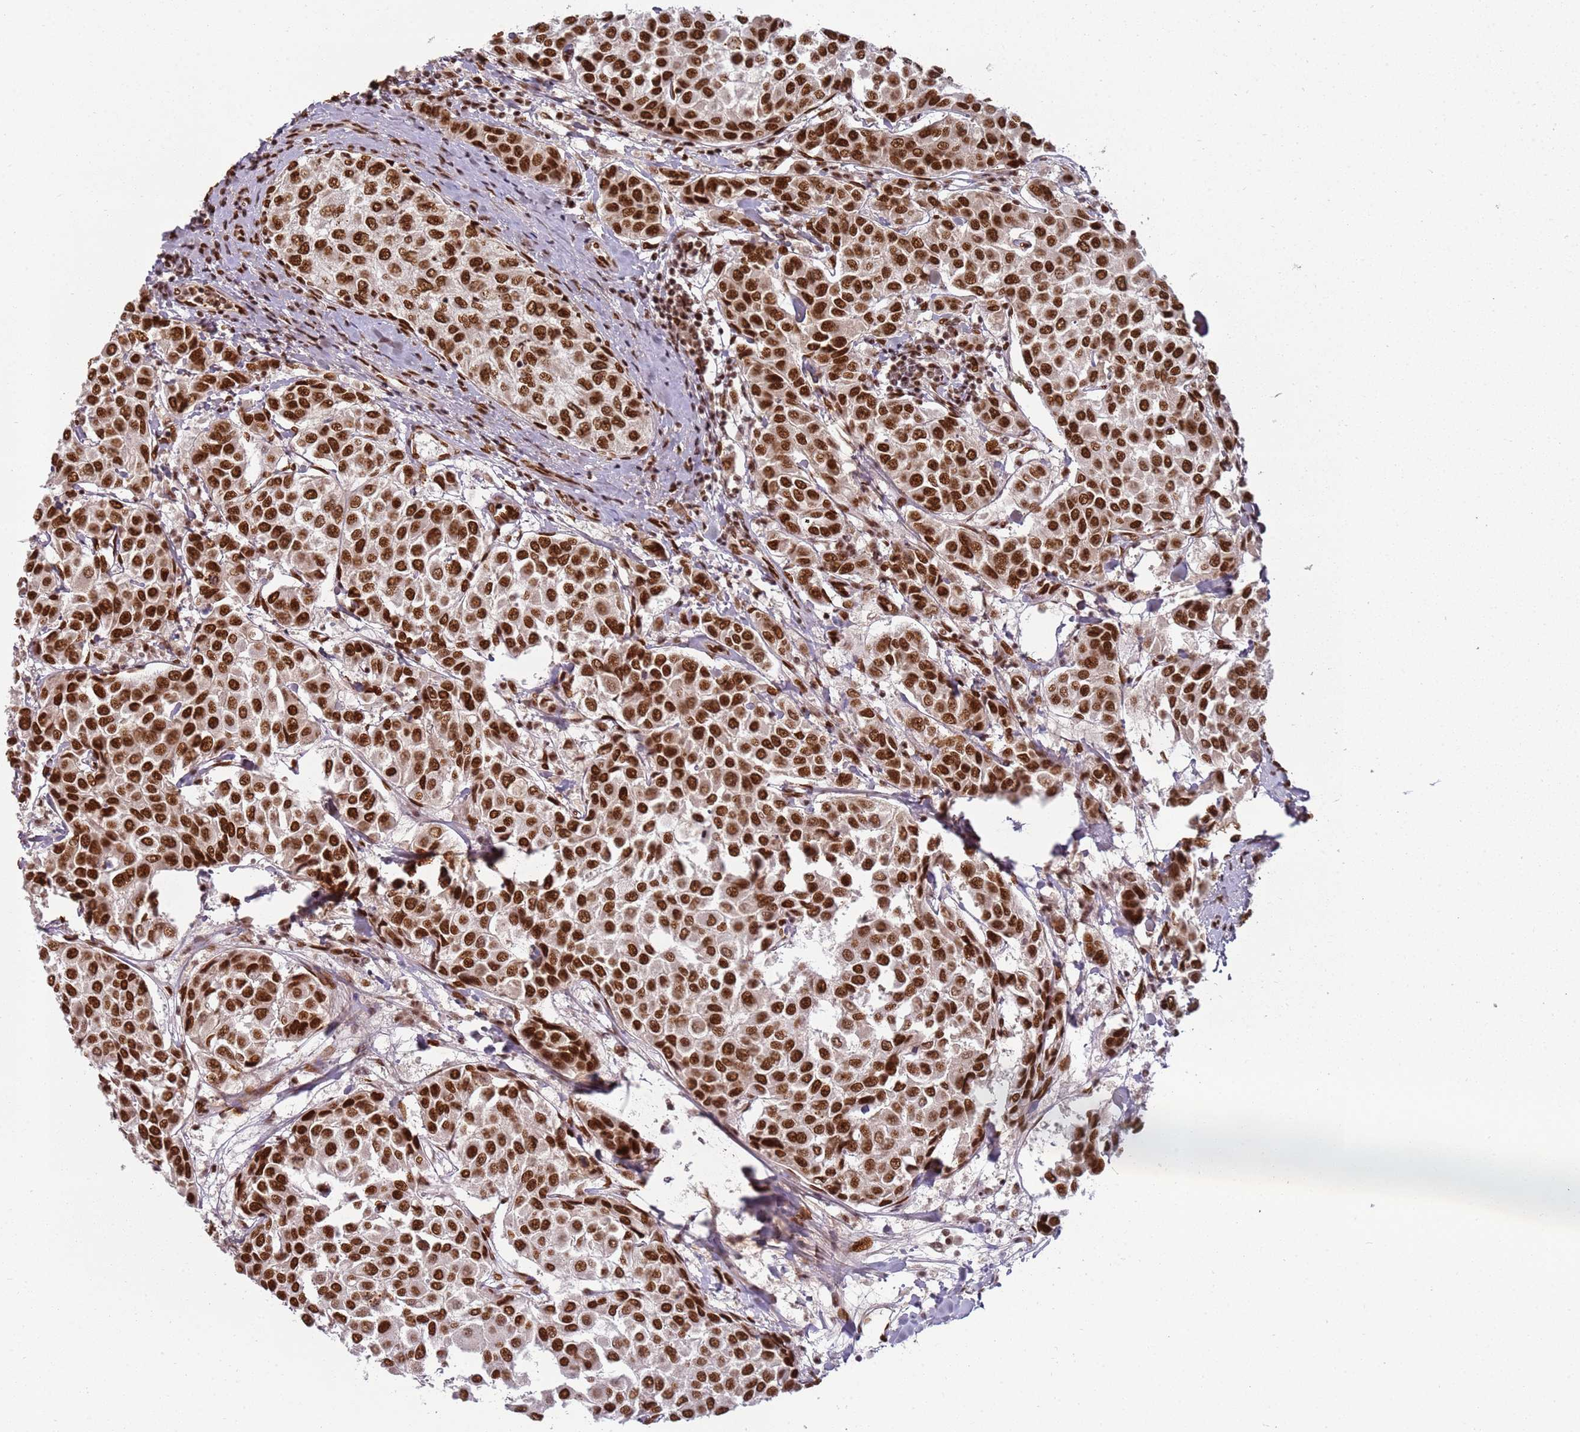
{"staining": {"intensity": "strong", "quantity": ">75%", "location": "nuclear"}, "tissue": "breast cancer", "cell_type": "Tumor cells", "image_type": "cancer", "snomed": [{"axis": "morphology", "description": "Duct carcinoma"}, {"axis": "topography", "description": "Breast"}], "caption": "Strong nuclear expression is present in approximately >75% of tumor cells in breast cancer.", "gene": "TENT4A", "patient": {"sex": "female", "age": 55}}